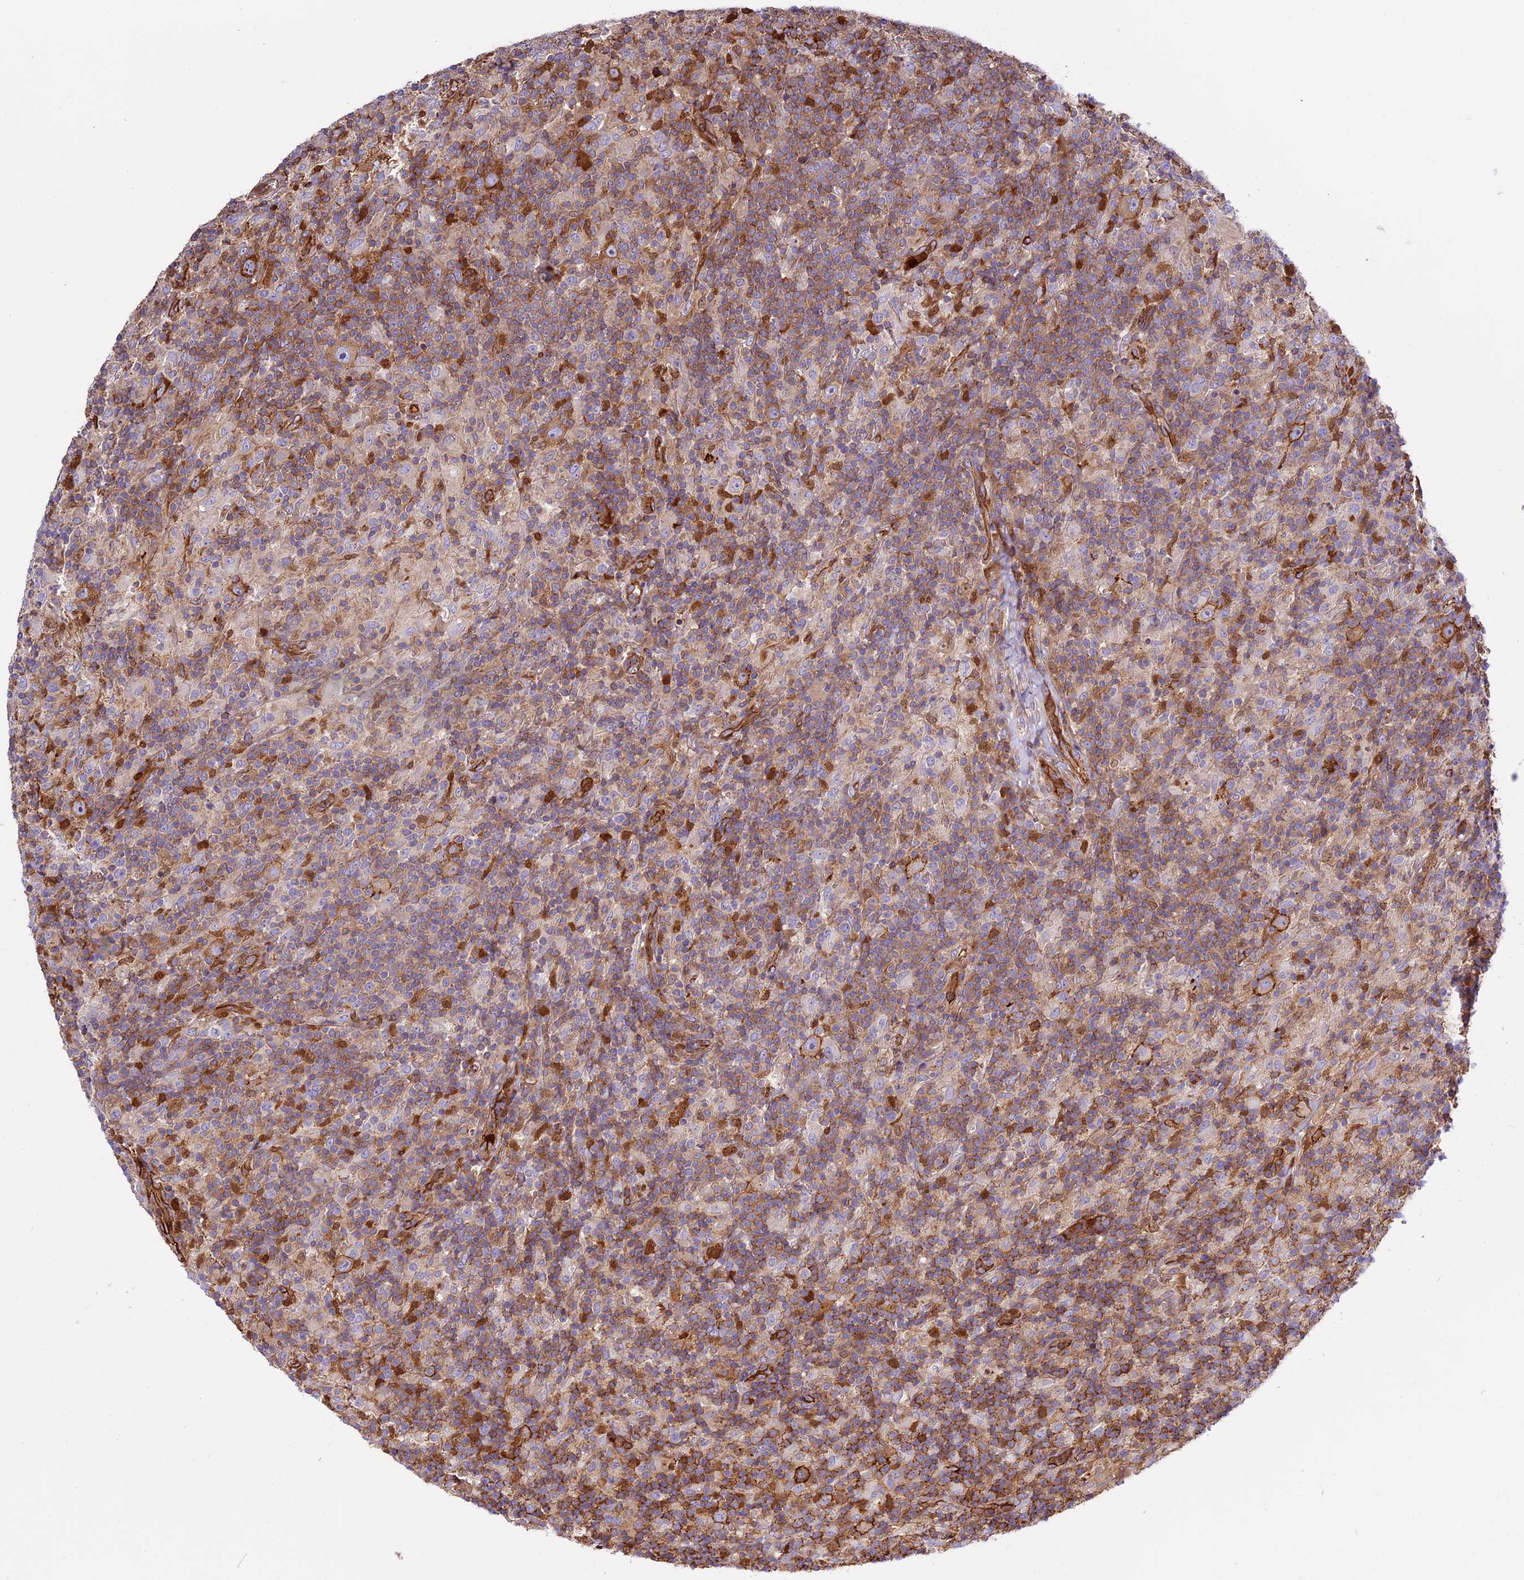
{"staining": {"intensity": "moderate", "quantity": ">75%", "location": "cytoplasmic/membranous"}, "tissue": "lymphoma", "cell_type": "Tumor cells", "image_type": "cancer", "snomed": [{"axis": "morphology", "description": "Hodgkin's disease, NOS"}, {"axis": "topography", "description": "Lymph node"}], "caption": "Hodgkin's disease stained with a protein marker exhibits moderate staining in tumor cells.", "gene": "CD99L2", "patient": {"sex": "male", "age": 70}}